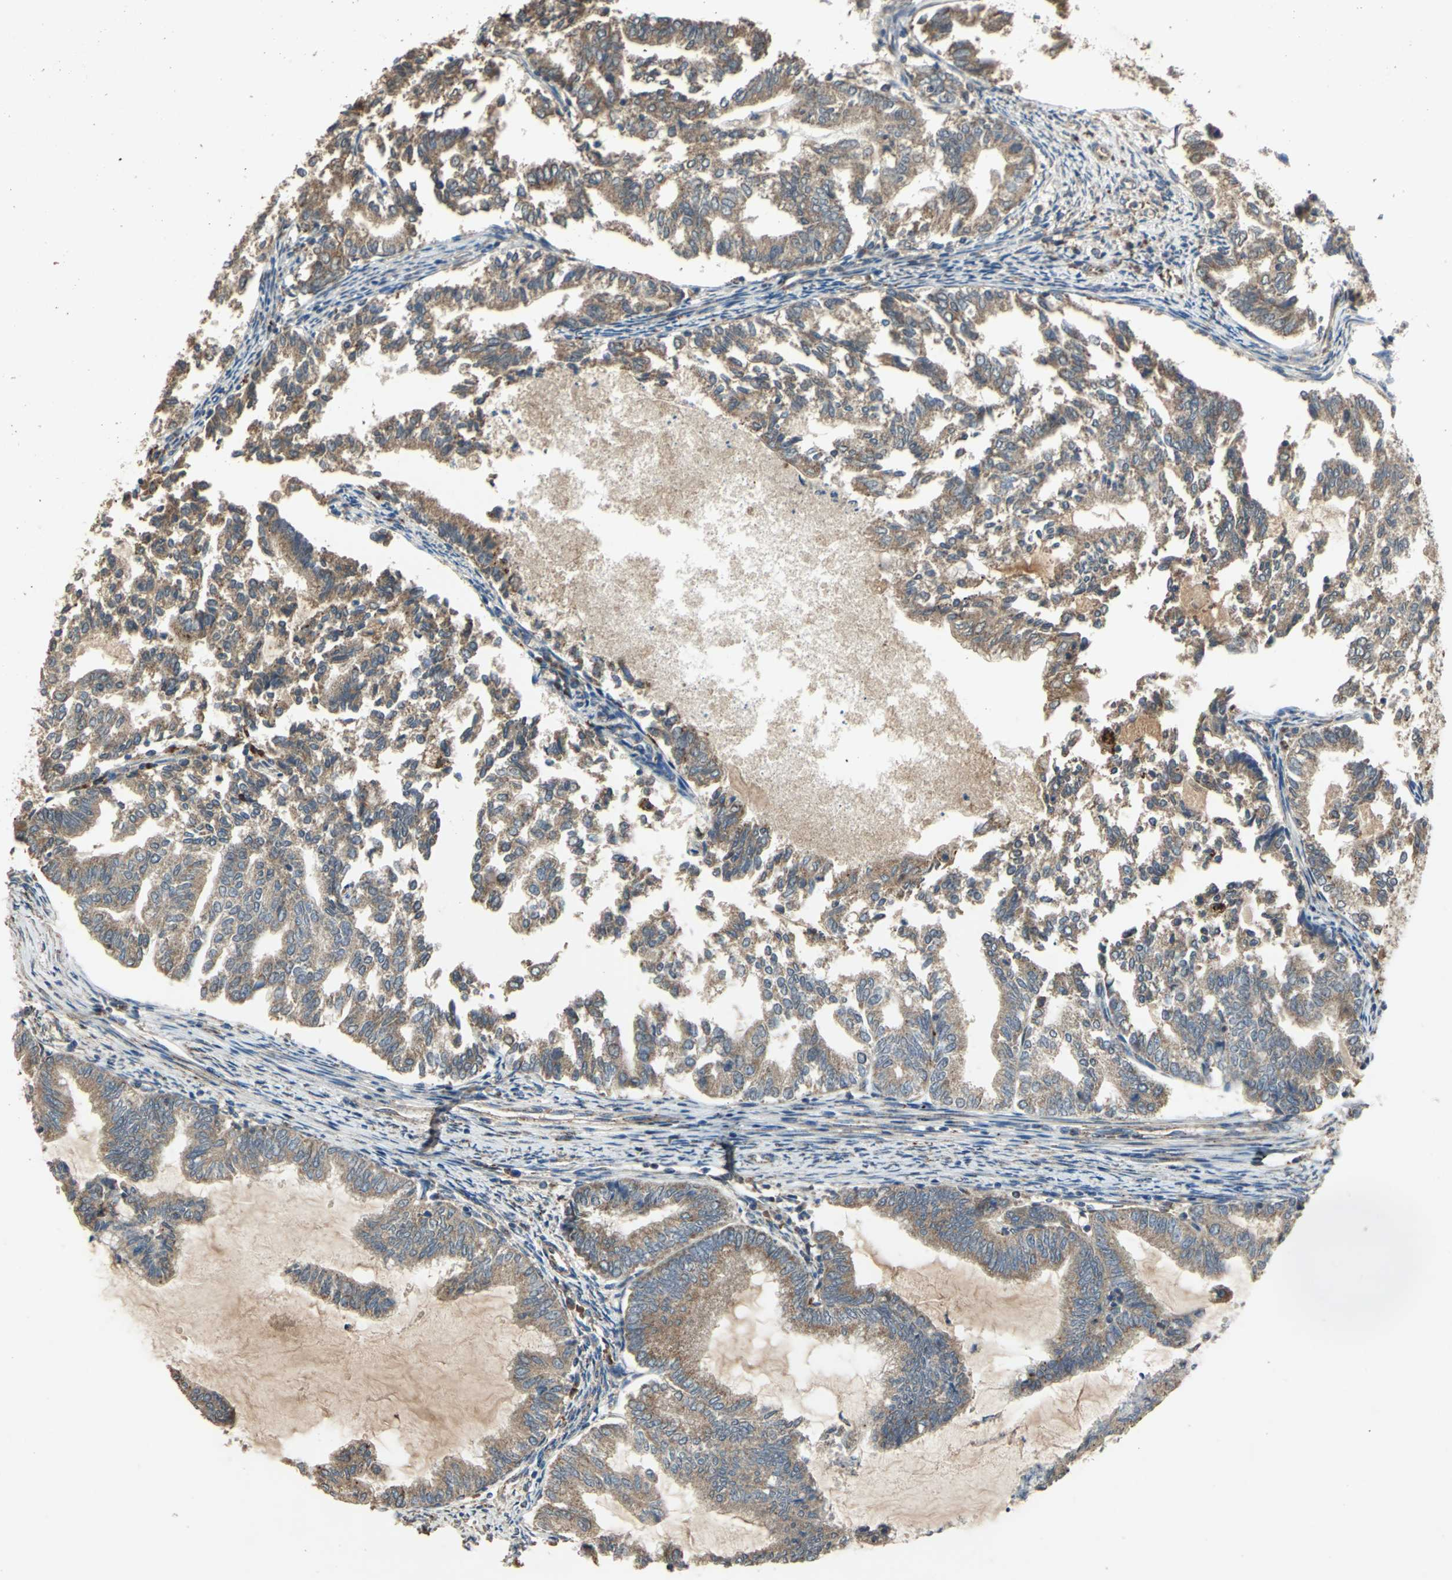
{"staining": {"intensity": "strong", "quantity": ">75%", "location": "cytoplasmic/membranous"}, "tissue": "endometrial cancer", "cell_type": "Tumor cells", "image_type": "cancer", "snomed": [{"axis": "morphology", "description": "Adenocarcinoma, NOS"}, {"axis": "topography", "description": "Endometrium"}], "caption": "The immunohistochemical stain shows strong cytoplasmic/membranous expression in tumor cells of endometrial cancer tissue.", "gene": "POLRMT", "patient": {"sex": "female", "age": 79}}